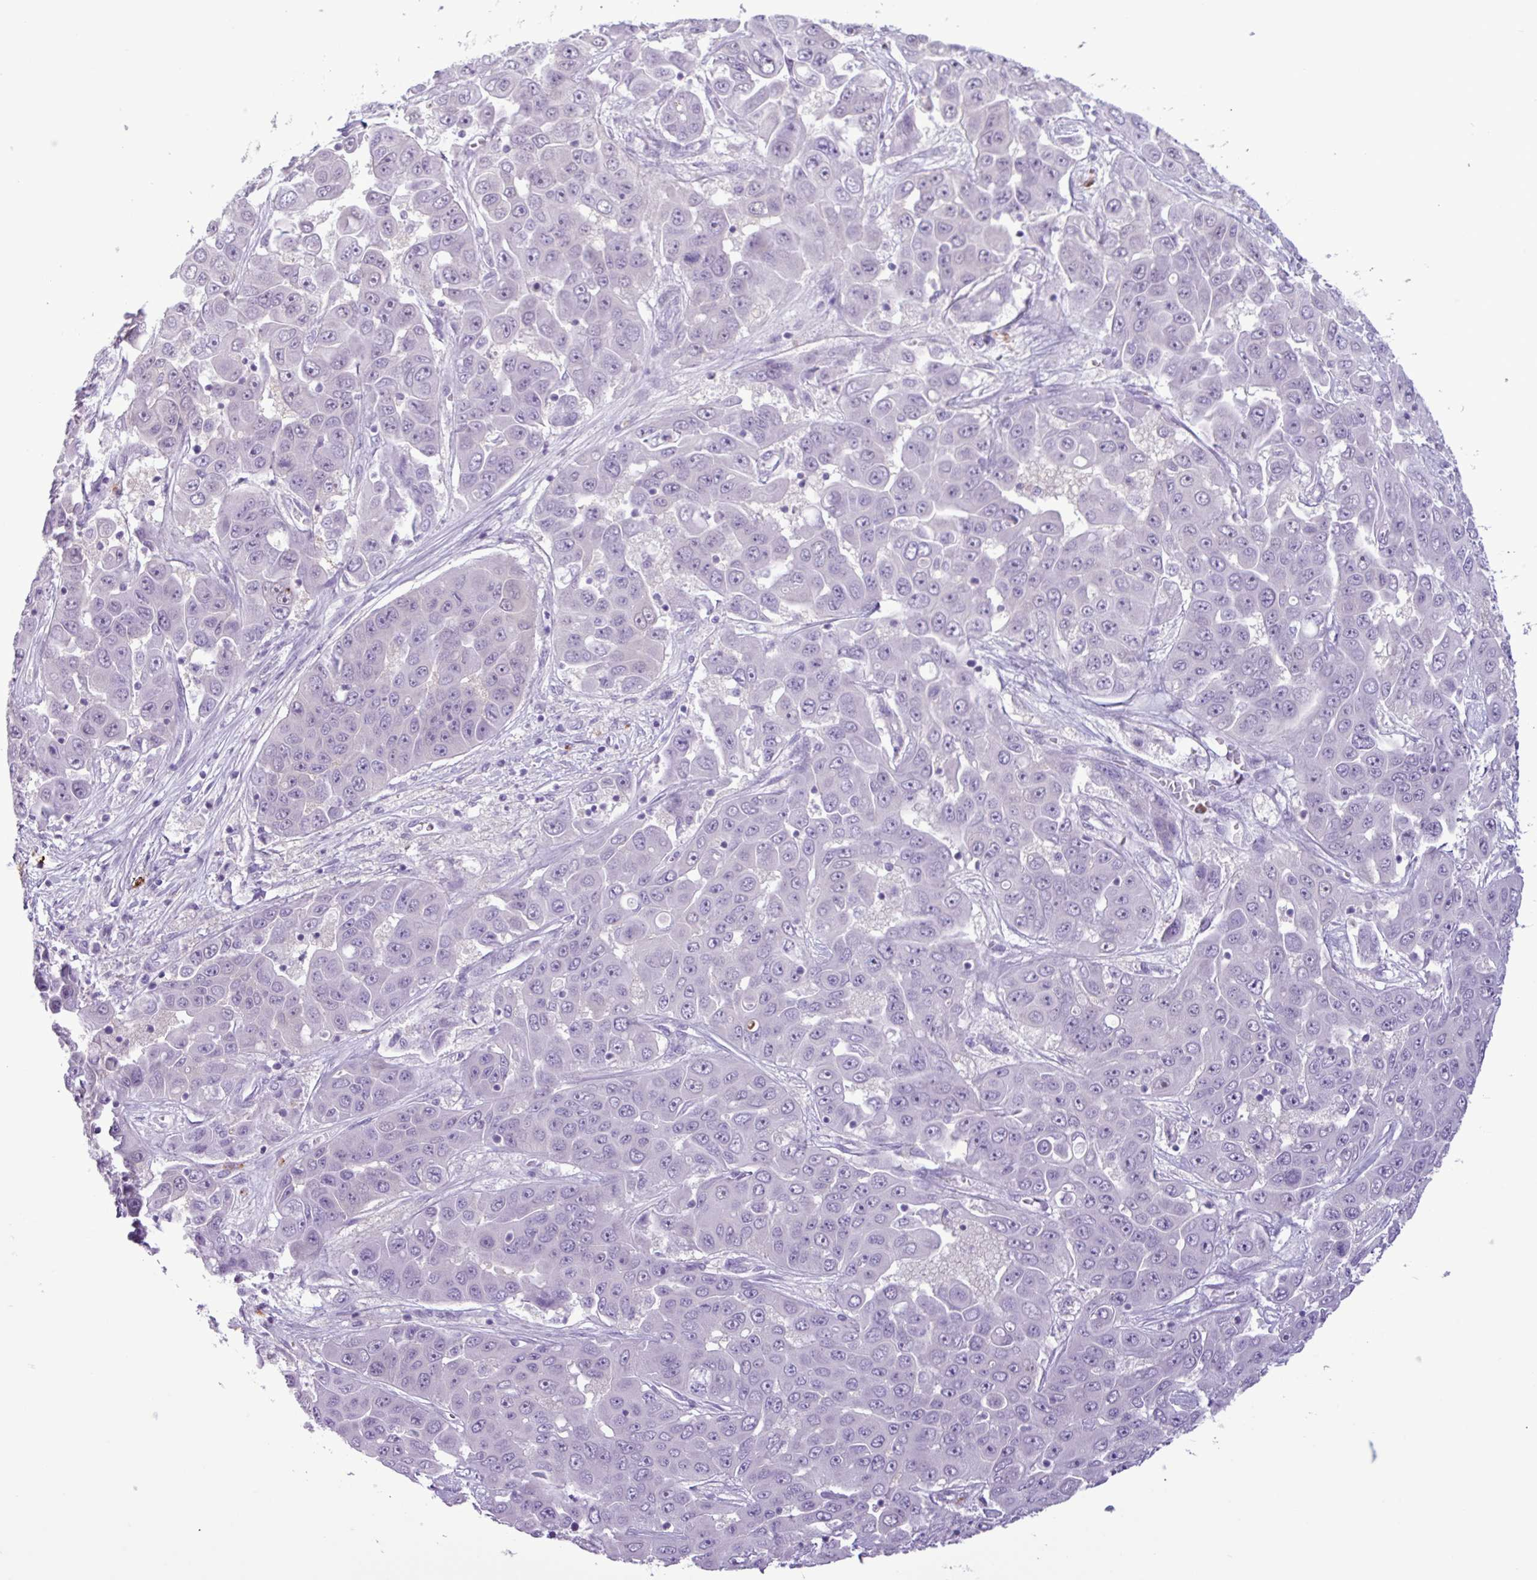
{"staining": {"intensity": "negative", "quantity": "none", "location": "none"}, "tissue": "liver cancer", "cell_type": "Tumor cells", "image_type": "cancer", "snomed": [{"axis": "morphology", "description": "Cholangiocarcinoma"}, {"axis": "topography", "description": "Liver"}], "caption": "Image shows no significant protein staining in tumor cells of liver cancer.", "gene": "TMEM178A", "patient": {"sex": "female", "age": 52}}